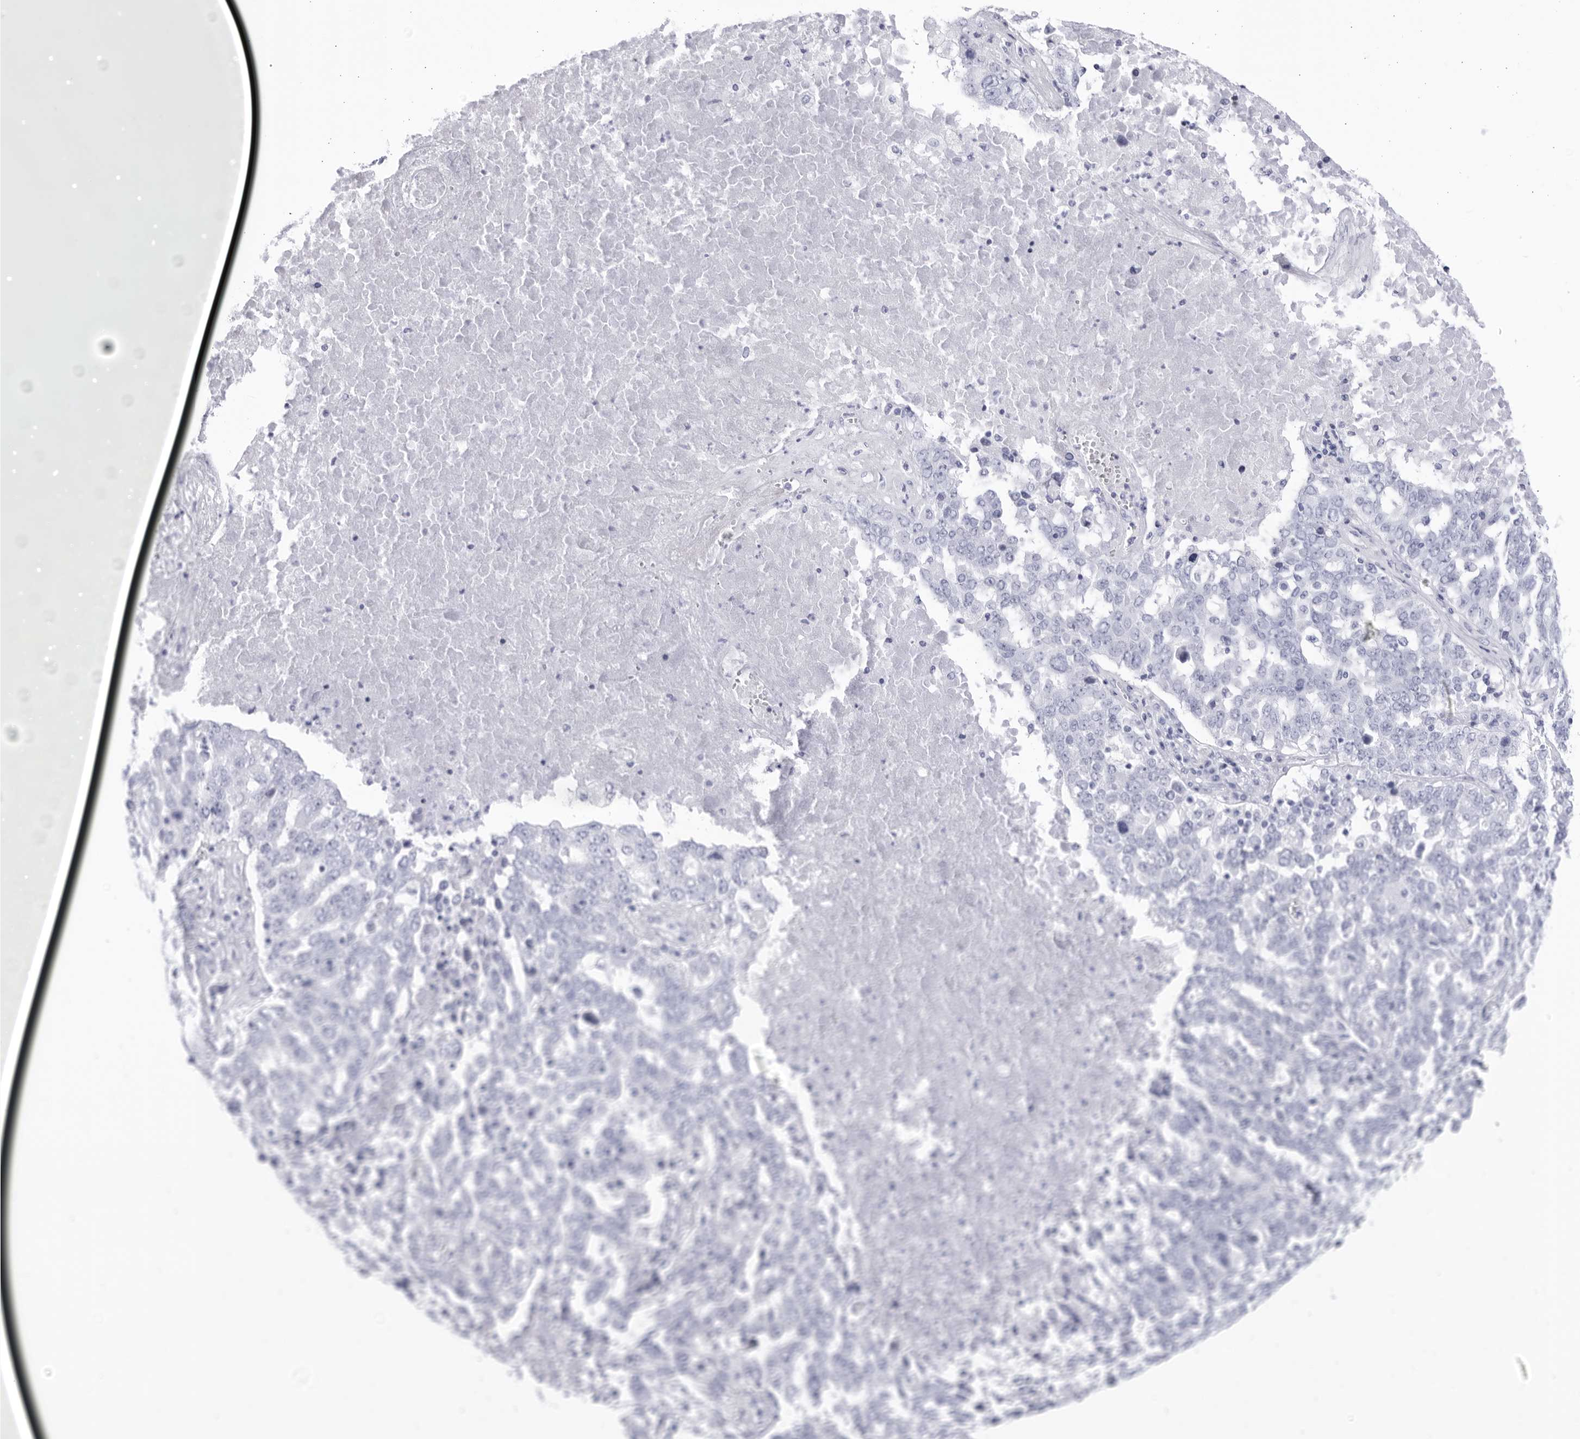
{"staining": {"intensity": "negative", "quantity": "none", "location": "none"}, "tissue": "ovarian cancer", "cell_type": "Tumor cells", "image_type": "cancer", "snomed": [{"axis": "morphology", "description": "Carcinoma, endometroid"}, {"axis": "topography", "description": "Ovary"}], "caption": "A high-resolution micrograph shows IHC staining of ovarian cancer, which demonstrates no significant positivity in tumor cells. (DAB immunohistochemistry (IHC) with hematoxylin counter stain).", "gene": "CCDC181", "patient": {"sex": "female", "age": 62}}